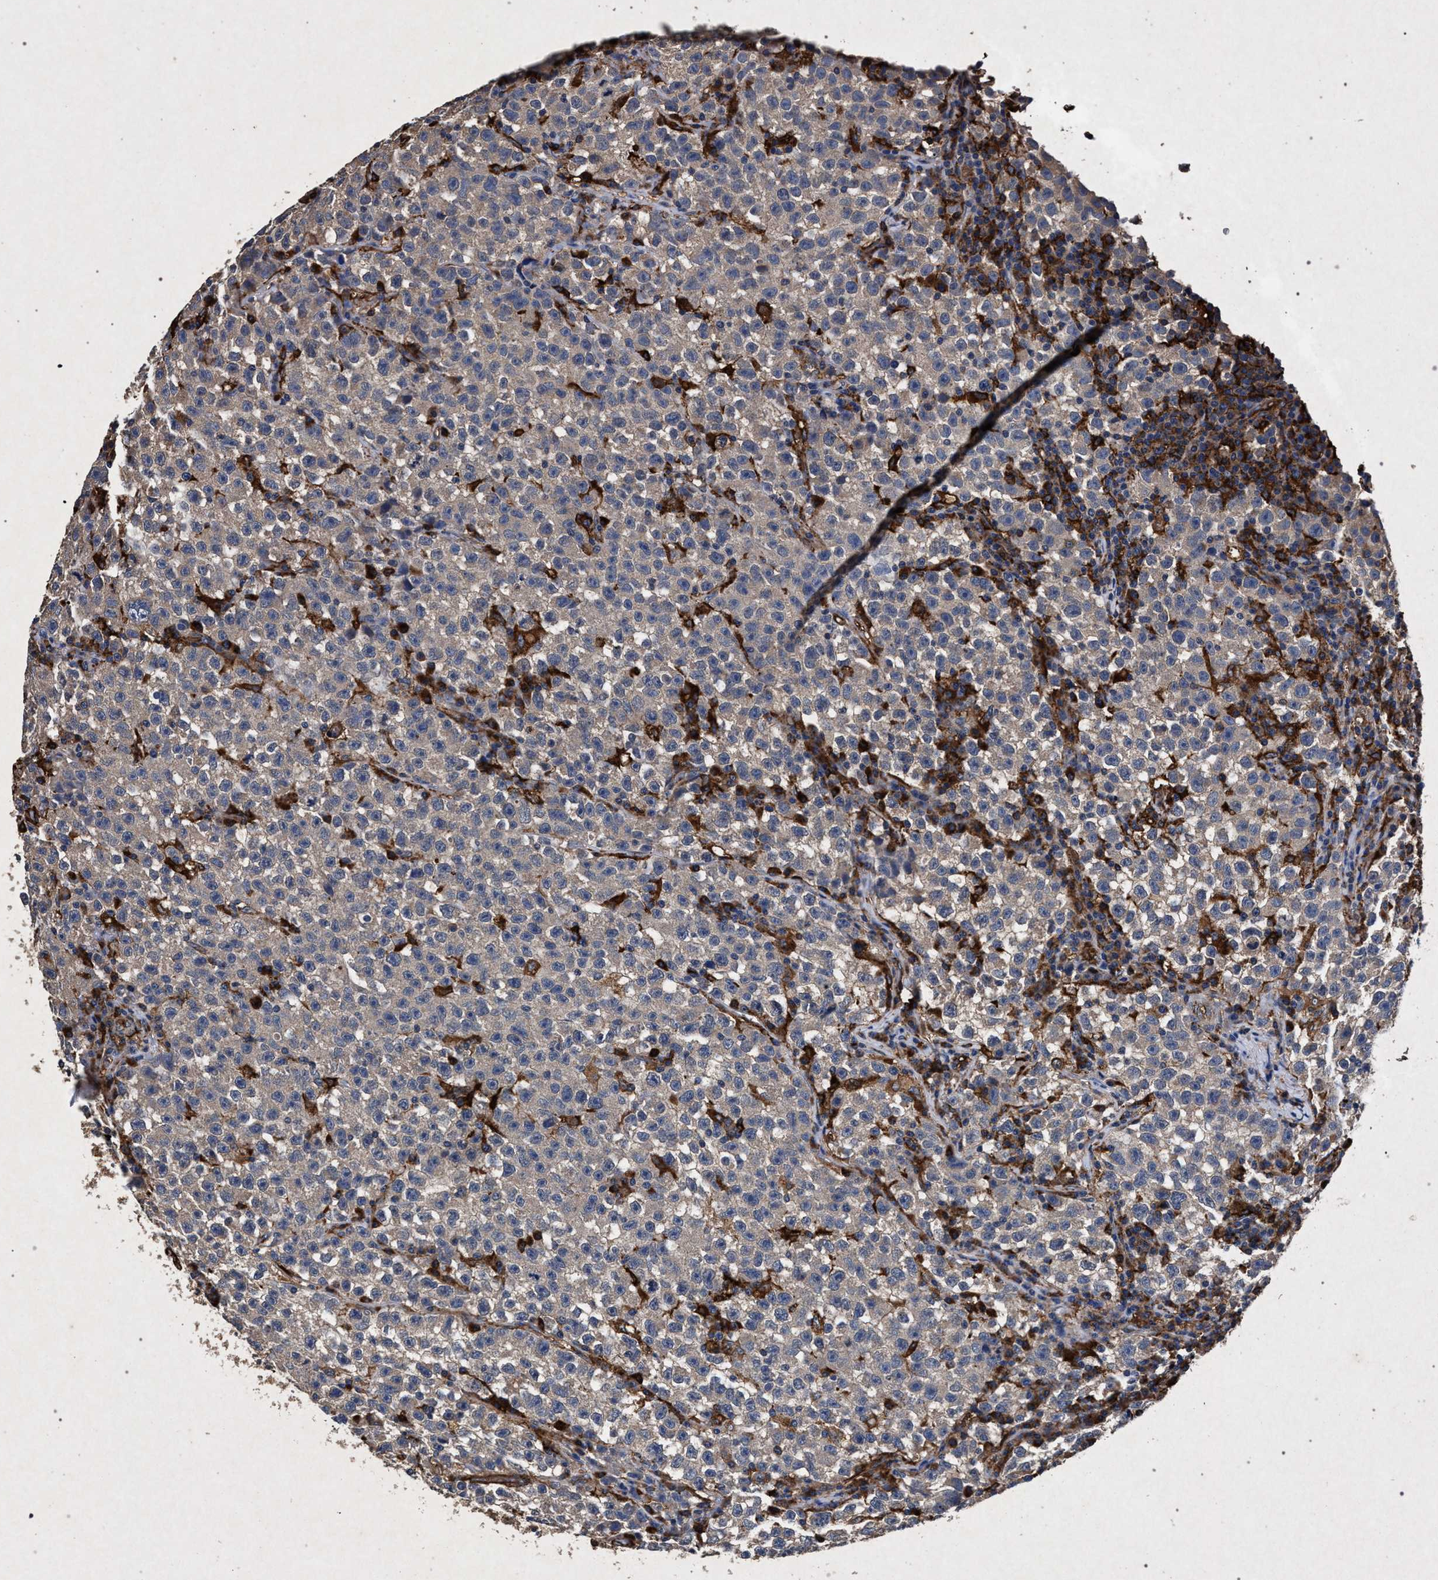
{"staining": {"intensity": "negative", "quantity": "none", "location": "none"}, "tissue": "testis cancer", "cell_type": "Tumor cells", "image_type": "cancer", "snomed": [{"axis": "morphology", "description": "Seminoma, NOS"}, {"axis": "topography", "description": "Testis"}], "caption": "An IHC histopathology image of seminoma (testis) is shown. There is no staining in tumor cells of seminoma (testis).", "gene": "MARCKS", "patient": {"sex": "male", "age": 22}}